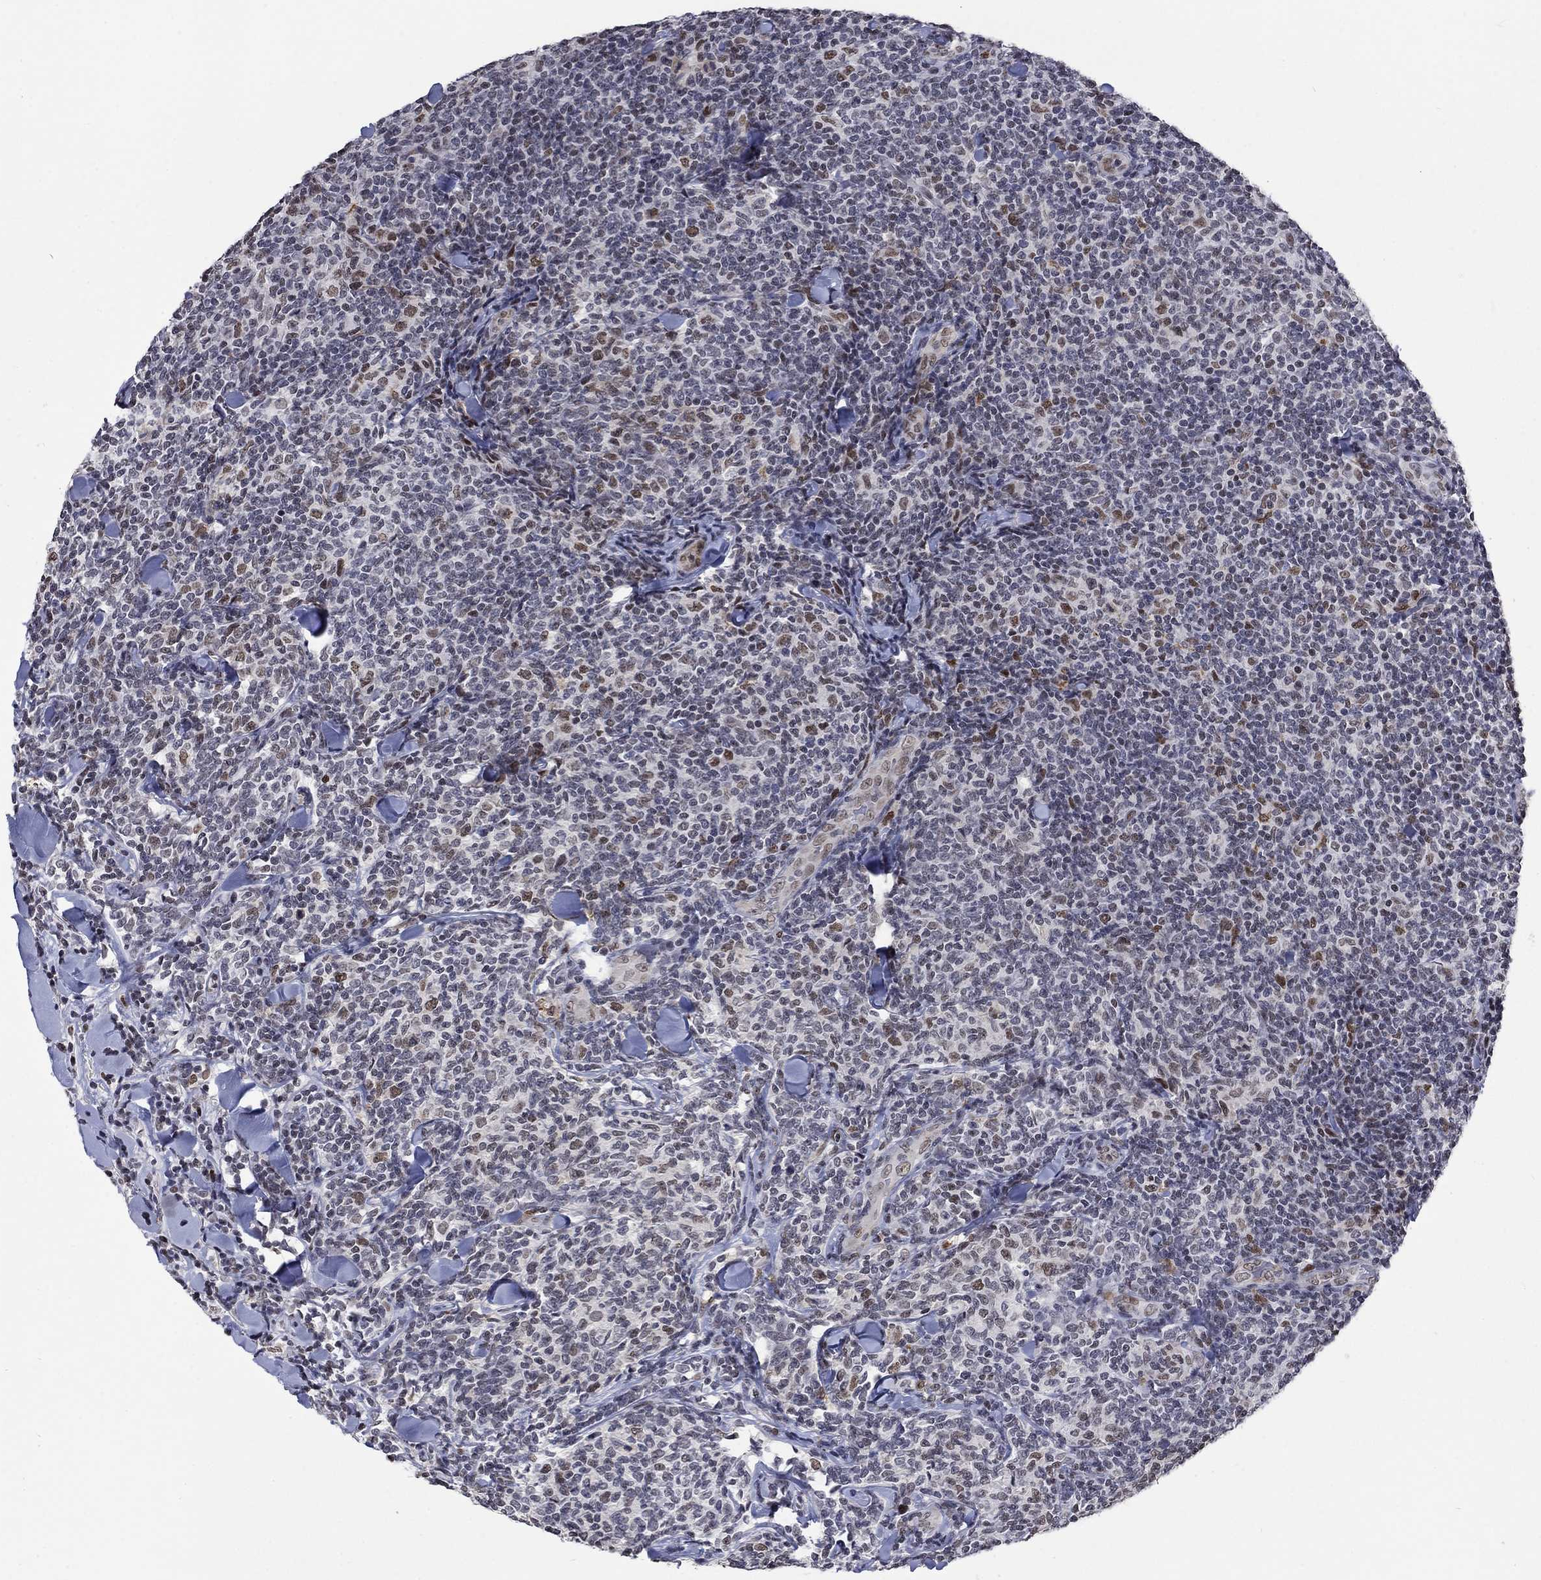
{"staining": {"intensity": "moderate", "quantity": "<25%", "location": "nuclear"}, "tissue": "lymphoma", "cell_type": "Tumor cells", "image_type": "cancer", "snomed": [{"axis": "morphology", "description": "Malignant lymphoma, non-Hodgkin's type, Low grade"}, {"axis": "topography", "description": "Lymph node"}], "caption": "Lymphoma stained with DAB immunohistochemistry exhibits low levels of moderate nuclear expression in approximately <25% of tumor cells. The protein is shown in brown color, while the nuclei are stained blue.", "gene": "HCFC1", "patient": {"sex": "female", "age": 56}}